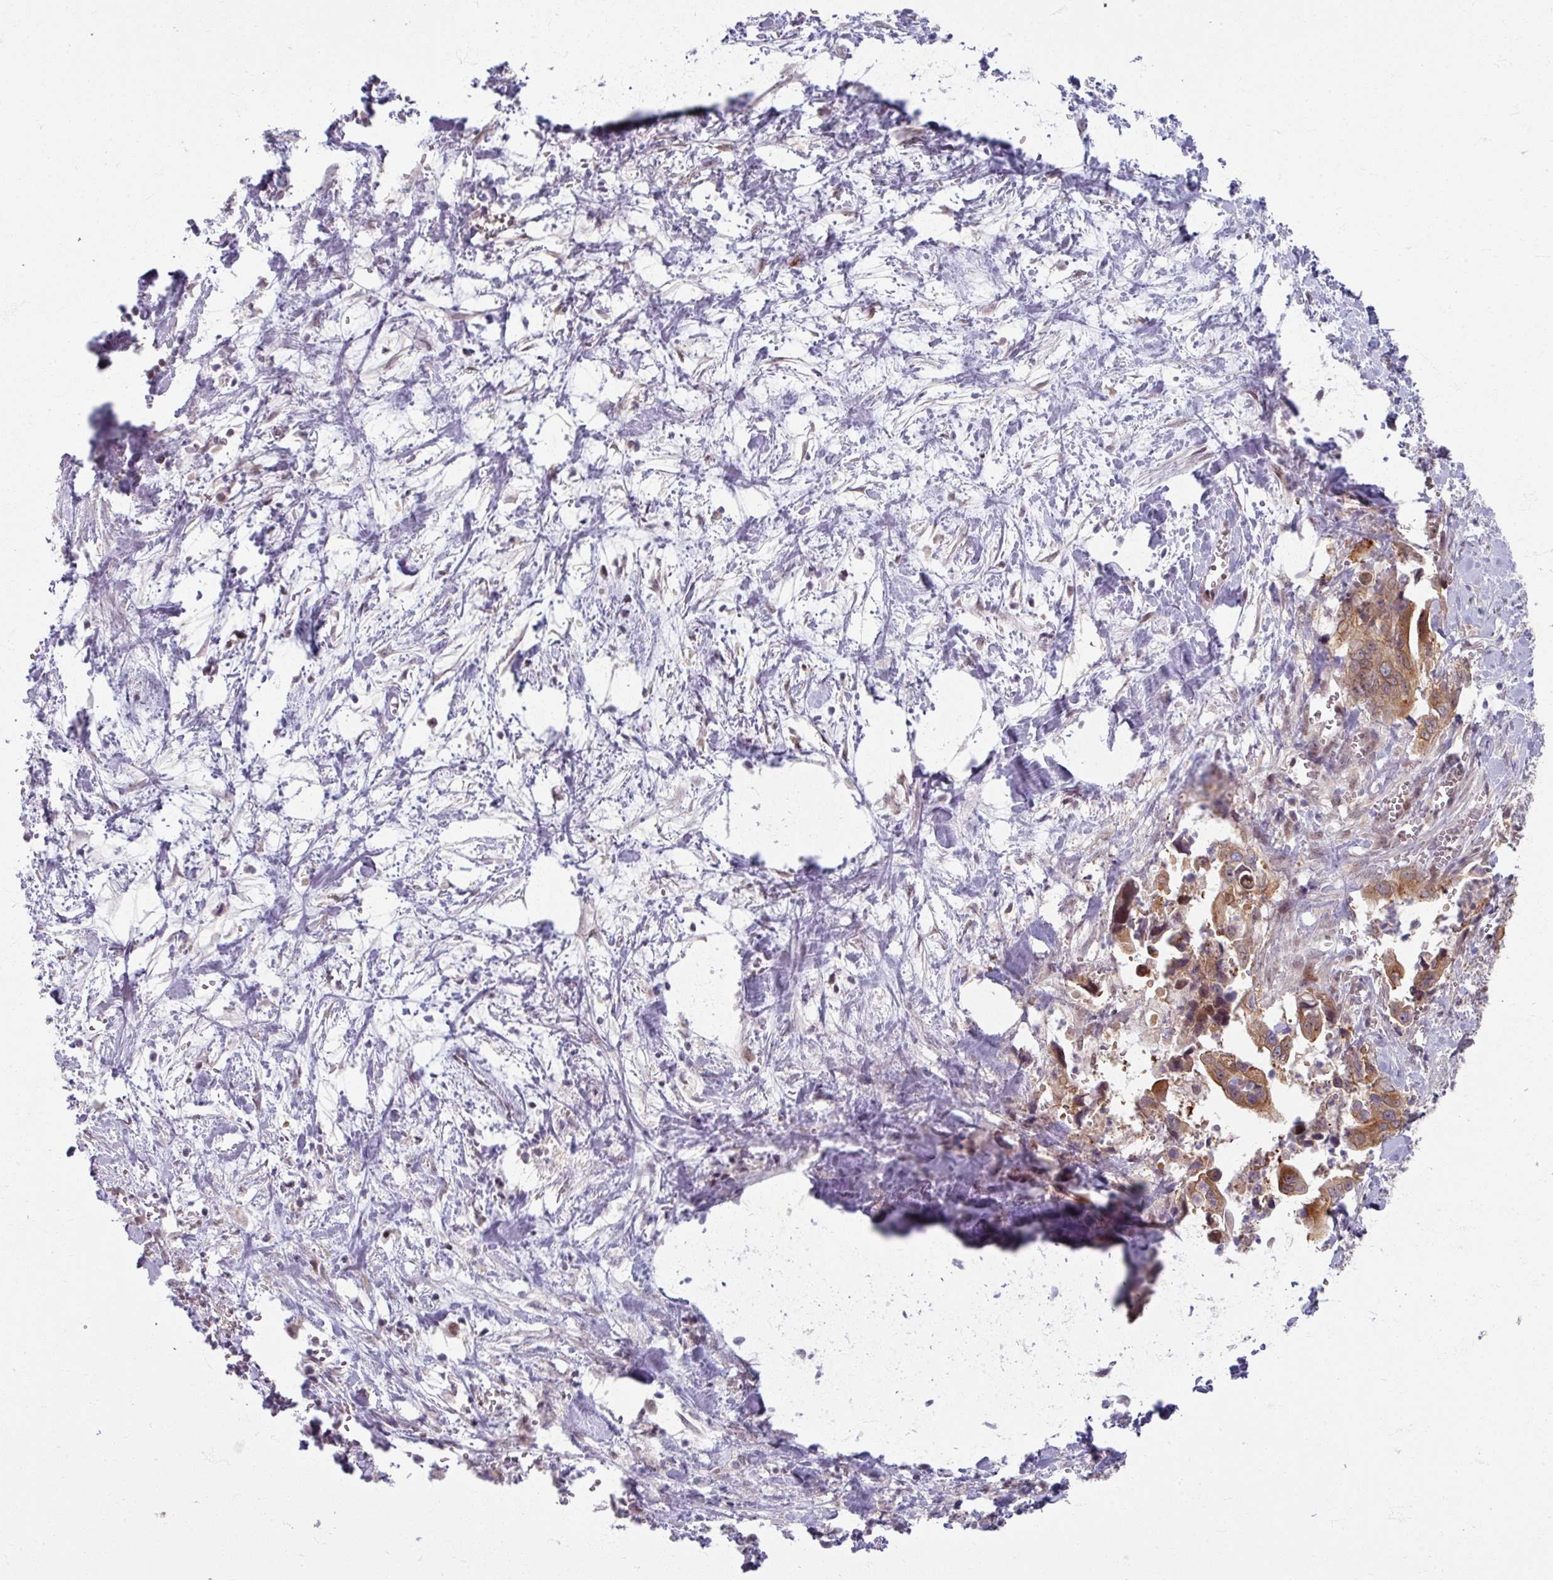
{"staining": {"intensity": "moderate", "quantity": ">75%", "location": "cytoplasmic/membranous"}, "tissue": "pancreatic cancer", "cell_type": "Tumor cells", "image_type": "cancer", "snomed": [{"axis": "morphology", "description": "Adenocarcinoma, NOS"}, {"axis": "topography", "description": "Pancreas"}], "caption": "Tumor cells reveal medium levels of moderate cytoplasmic/membranous positivity in approximately >75% of cells in human adenocarcinoma (pancreatic).", "gene": "KLC3", "patient": {"sex": "male", "age": 61}}